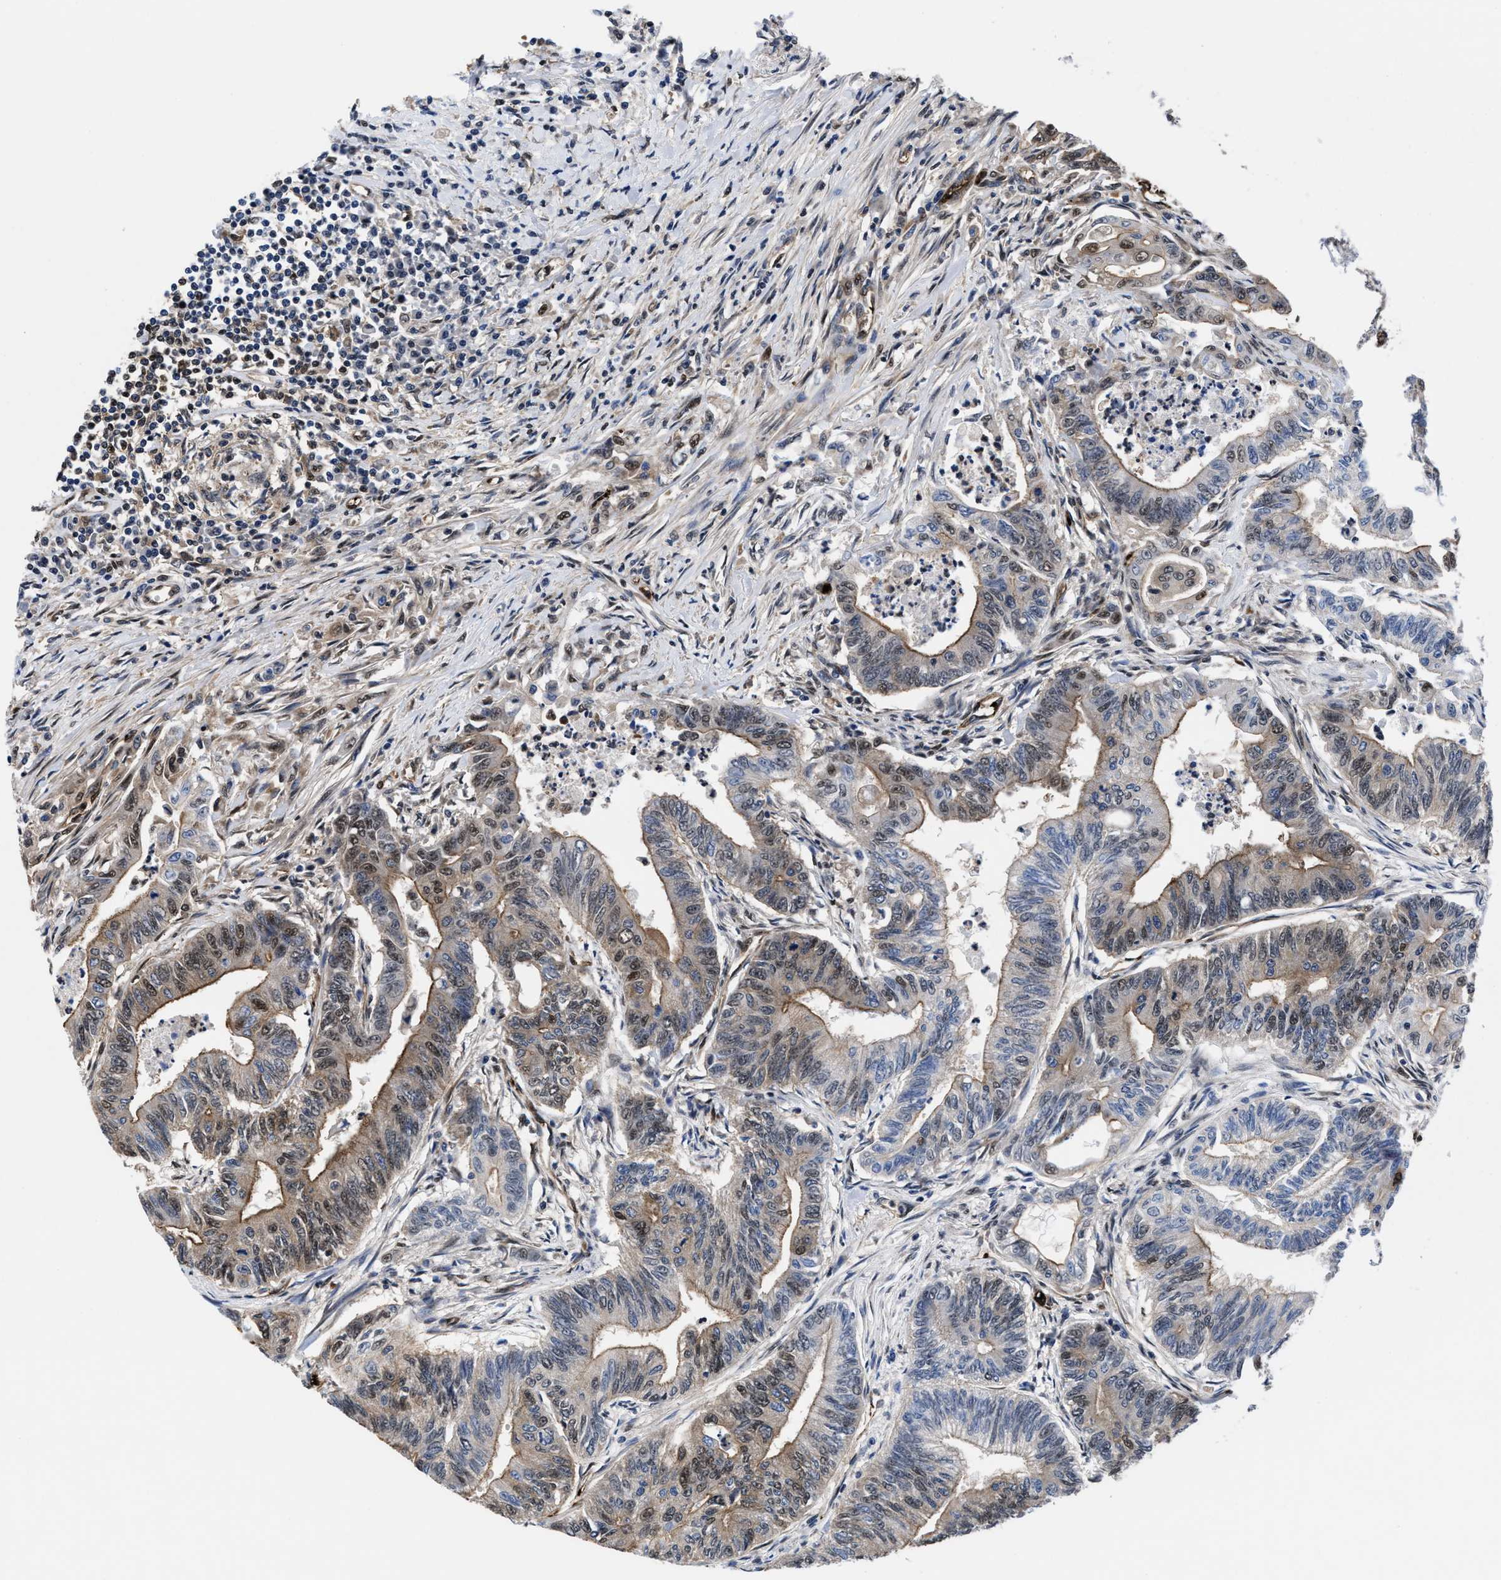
{"staining": {"intensity": "moderate", "quantity": "25%-75%", "location": "cytoplasmic/membranous,nuclear"}, "tissue": "colorectal cancer", "cell_type": "Tumor cells", "image_type": "cancer", "snomed": [{"axis": "morphology", "description": "Adenoma, NOS"}, {"axis": "morphology", "description": "Adenocarcinoma, NOS"}, {"axis": "topography", "description": "Colon"}], "caption": "Immunohistochemical staining of colorectal adenocarcinoma exhibits moderate cytoplasmic/membranous and nuclear protein expression in approximately 25%-75% of tumor cells. (brown staining indicates protein expression, while blue staining denotes nuclei).", "gene": "ACLY", "patient": {"sex": "male", "age": 79}}